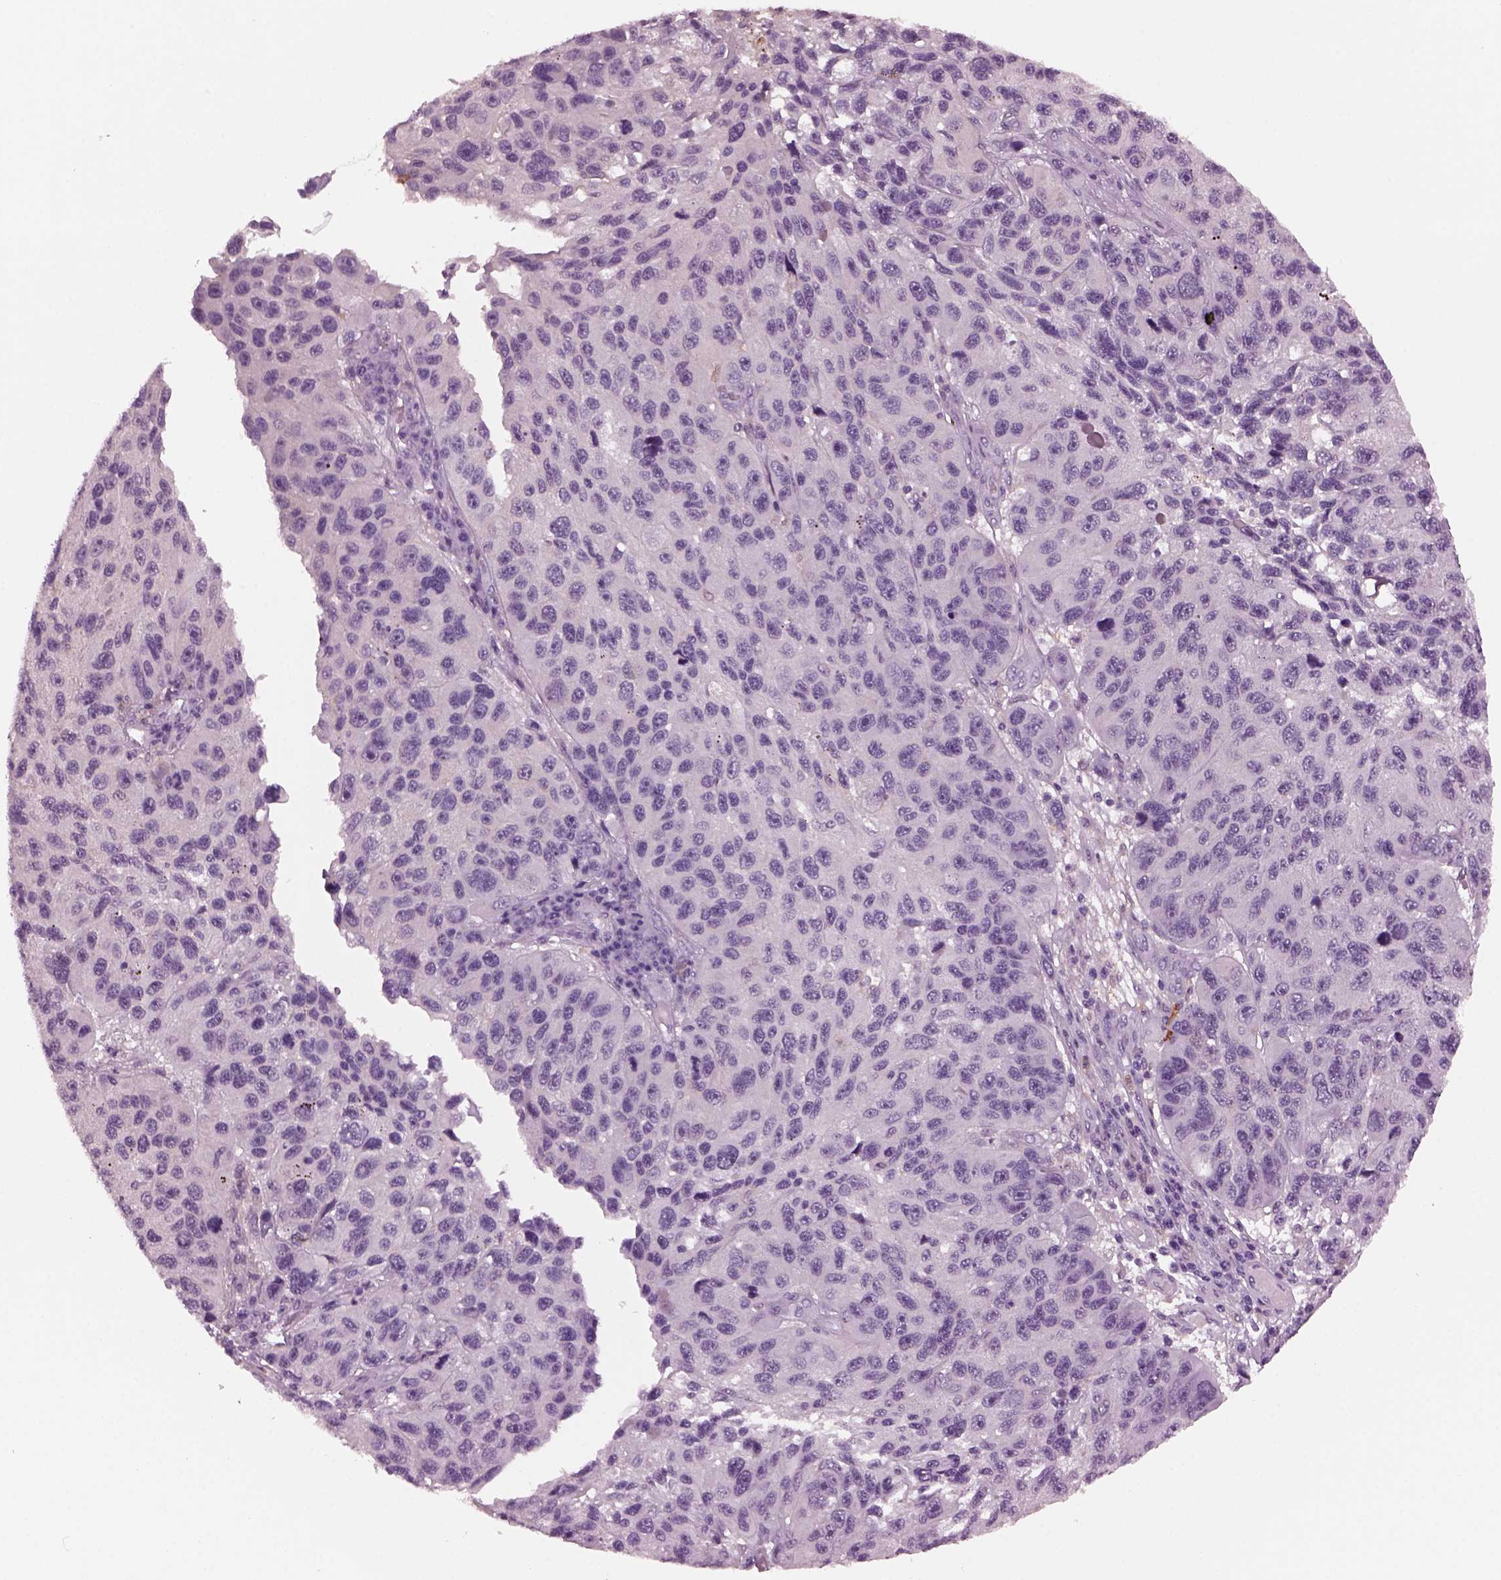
{"staining": {"intensity": "negative", "quantity": "none", "location": "none"}, "tissue": "melanoma", "cell_type": "Tumor cells", "image_type": "cancer", "snomed": [{"axis": "morphology", "description": "Malignant melanoma, NOS"}, {"axis": "topography", "description": "Skin"}], "caption": "Tumor cells are negative for brown protein staining in melanoma.", "gene": "SHTN1", "patient": {"sex": "male", "age": 53}}